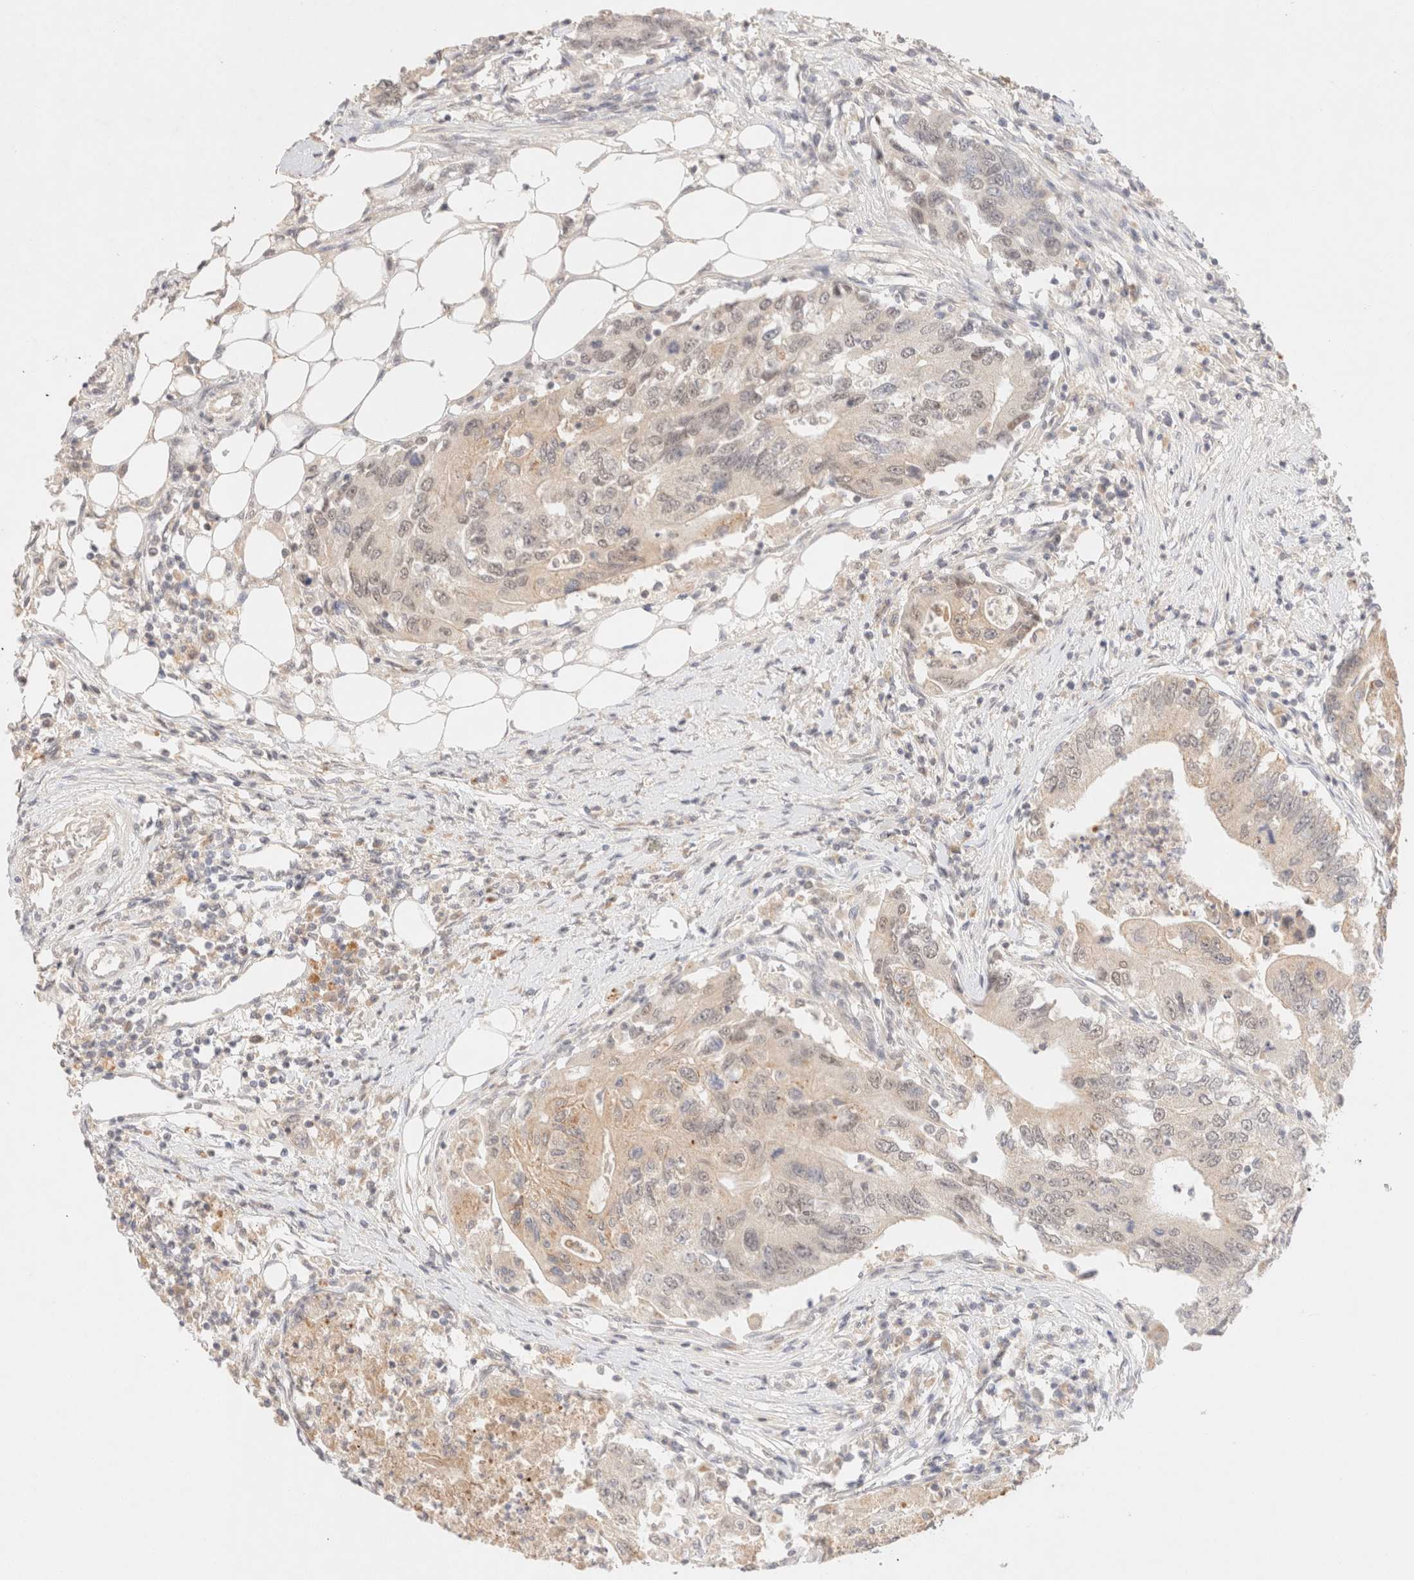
{"staining": {"intensity": "weak", "quantity": "<25%", "location": "cytoplasmic/membranous"}, "tissue": "colorectal cancer", "cell_type": "Tumor cells", "image_type": "cancer", "snomed": [{"axis": "morphology", "description": "Adenocarcinoma, NOS"}, {"axis": "topography", "description": "Colon"}], "caption": "An image of human colorectal cancer is negative for staining in tumor cells.", "gene": "SNTB1", "patient": {"sex": "female", "age": 77}}